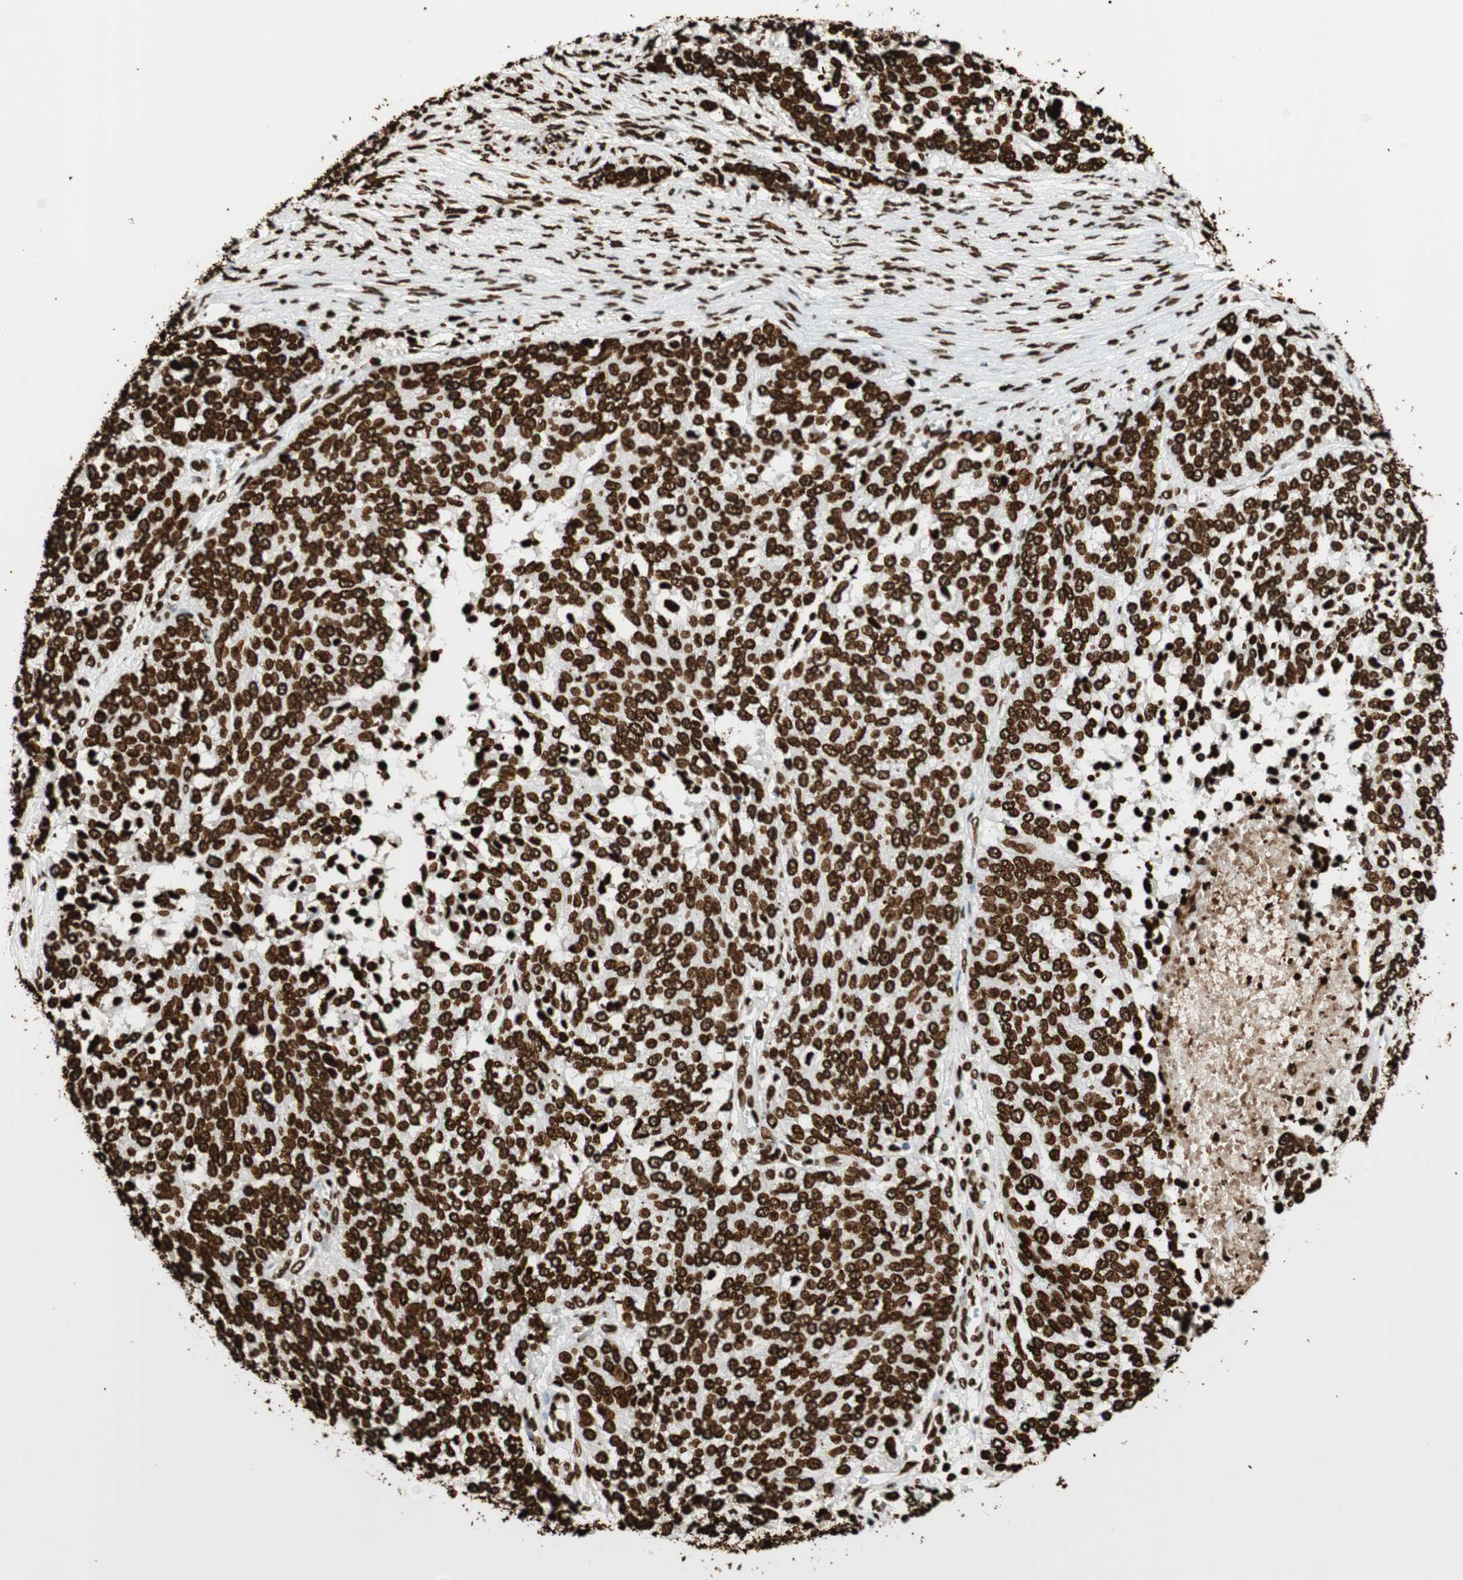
{"staining": {"intensity": "strong", "quantity": ">75%", "location": "nuclear"}, "tissue": "ovarian cancer", "cell_type": "Tumor cells", "image_type": "cancer", "snomed": [{"axis": "morphology", "description": "Cystadenocarcinoma, serous, NOS"}, {"axis": "topography", "description": "Ovary"}], "caption": "Immunohistochemical staining of serous cystadenocarcinoma (ovarian) shows strong nuclear protein positivity in about >75% of tumor cells. The protein of interest is shown in brown color, while the nuclei are stained blue.", "gene": "GLI2", "patient": {"sex": "female", "age": 44}}